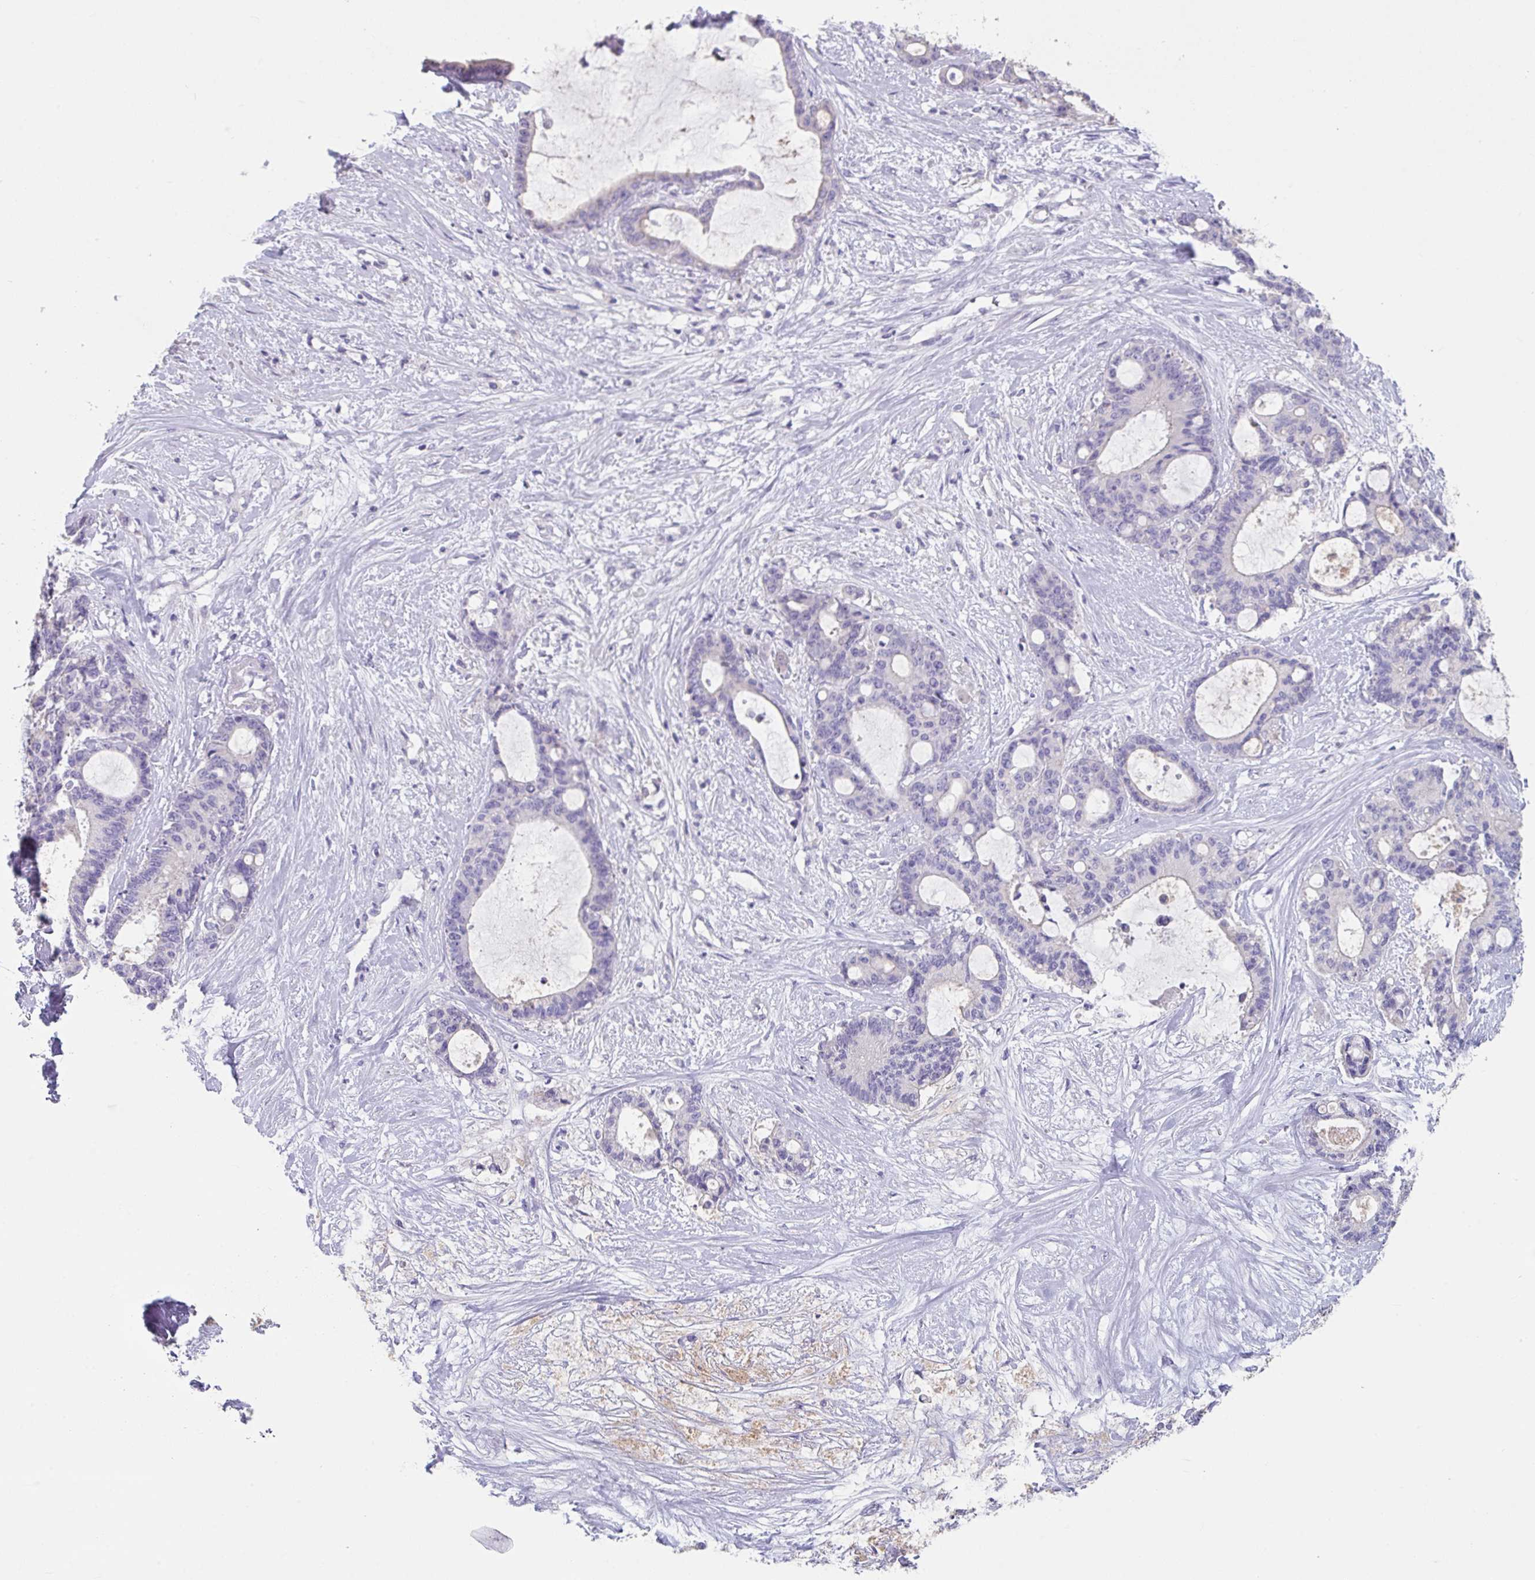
{"staining": {"intensity": "negative", "quantity": "none", "location": "none"}, "tissue": "liver cancer", "cell_type": "Tumor cells", "image_type": "cancer", "snomed": [{"axis": "morphology", "description": "Normal tissue, NOS"}, {"axis": "morphology", "description": "Cholangiocarcinoma"}, {"axis": "topography", "description": "Liver"}, {"axis": "topography", "description": "Peripheral nerve tissue"}], "caption": "Photomicrograph shows no protein staining in tumor cells of liver cholangiocarcinoma tissue. The staining is performed using DAB (3,3'-diaminobenzidine) brown chromogen with nuclei counter-stained in using hematoxylin.", "gene": "SLC44A4", "patient": {"sex": "female", "age": 73}}